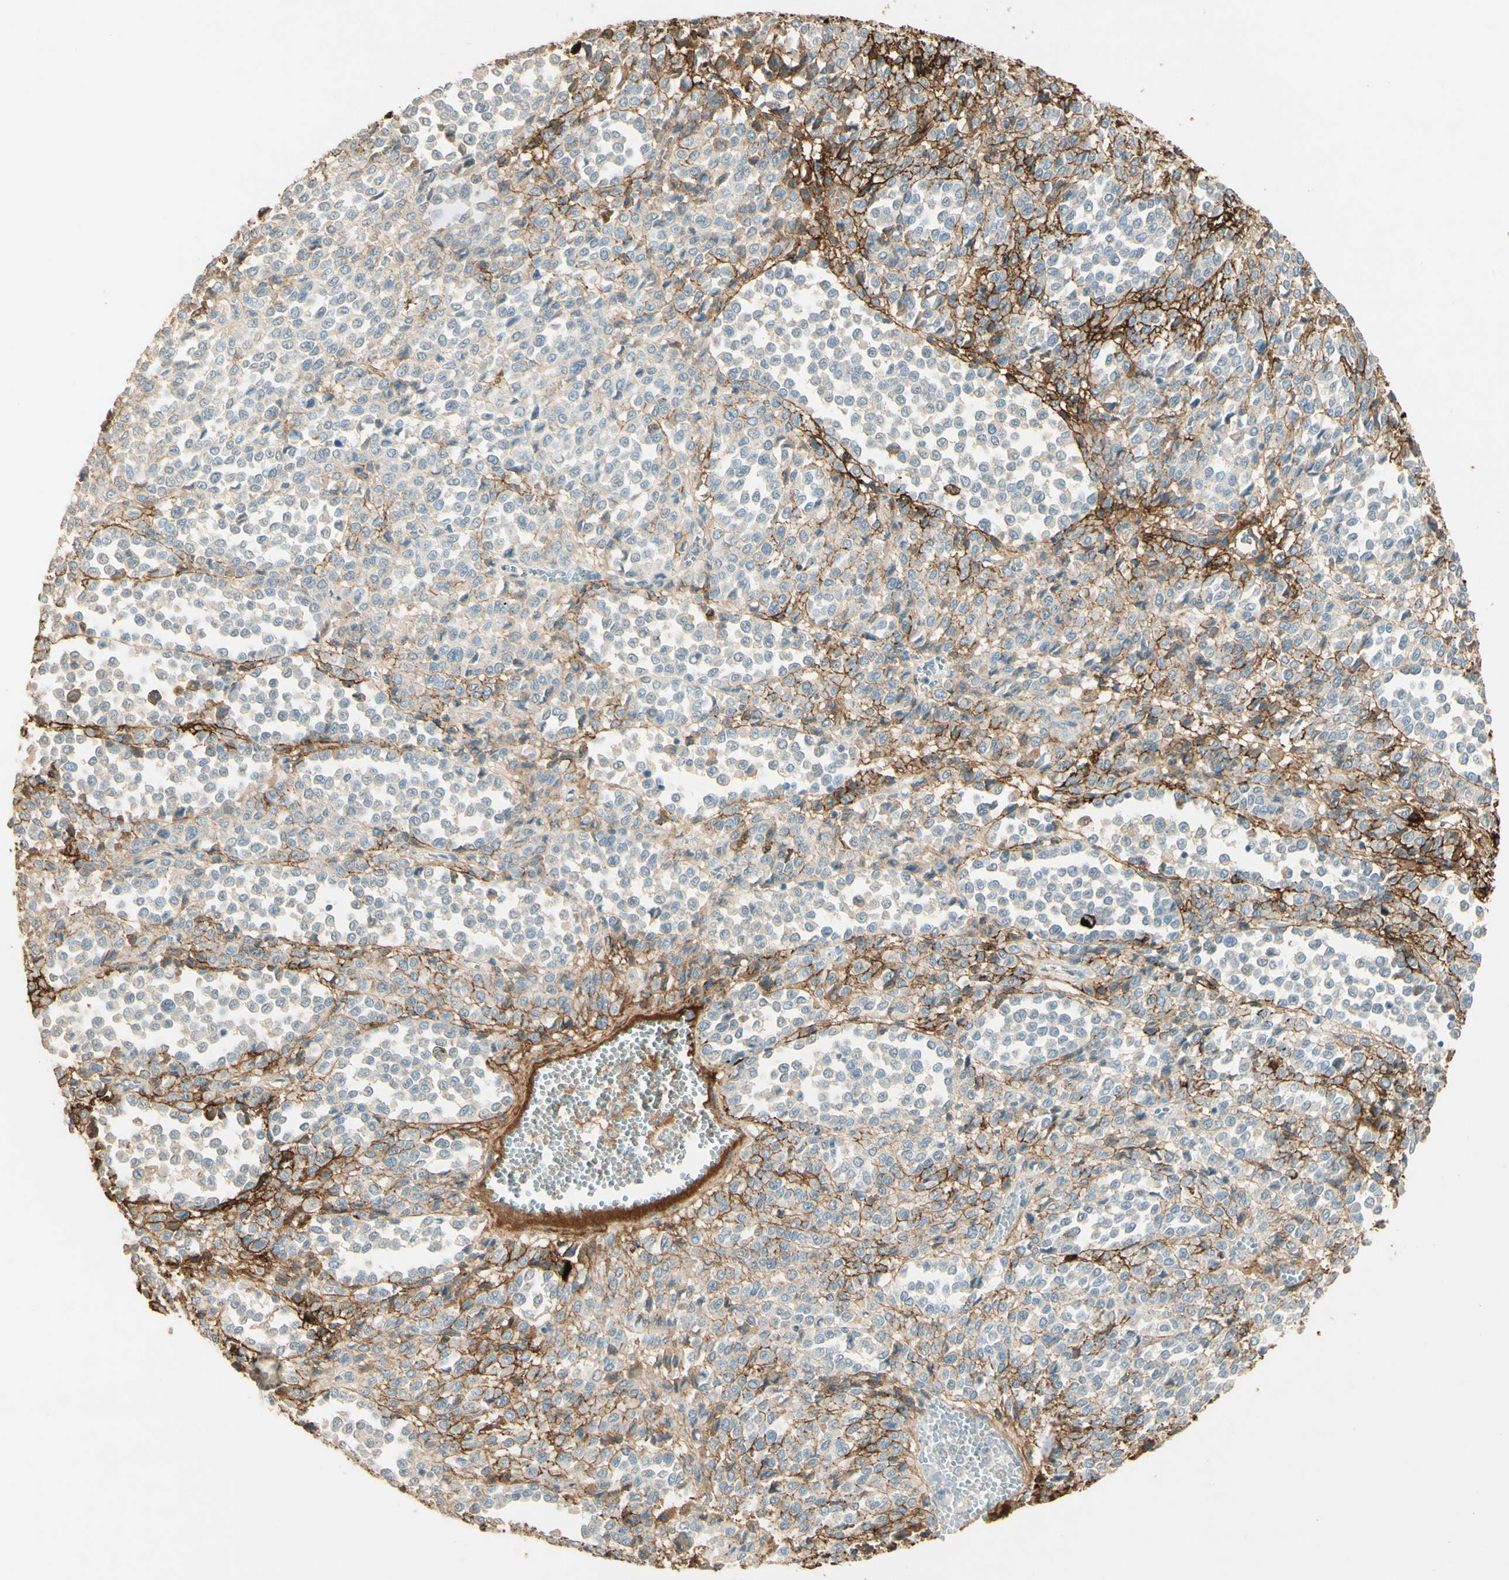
{"staining": {"intensity": "moderate", "quantity": "<25%", "location": "cytoplasmic/membranous"}, "tissue": "melanoma", "cell_type": "Tumor cells", "image_type": "cancer", "snomed": [{"axis": "morphology", "description": "Malignant melanoma, Metastatic site"}, {"axis": "topography", "description": "Pancreas"}], "caption": "Immunohistochemistry (IHC) photomicrograph of melanoma stained for a protein (brown), which reveals low levels of moderate cytoplasmic/membranous expression in about <25% of tumor cells.", "gene": "TNN", "patient": {"sex": "female", "age": 30}}